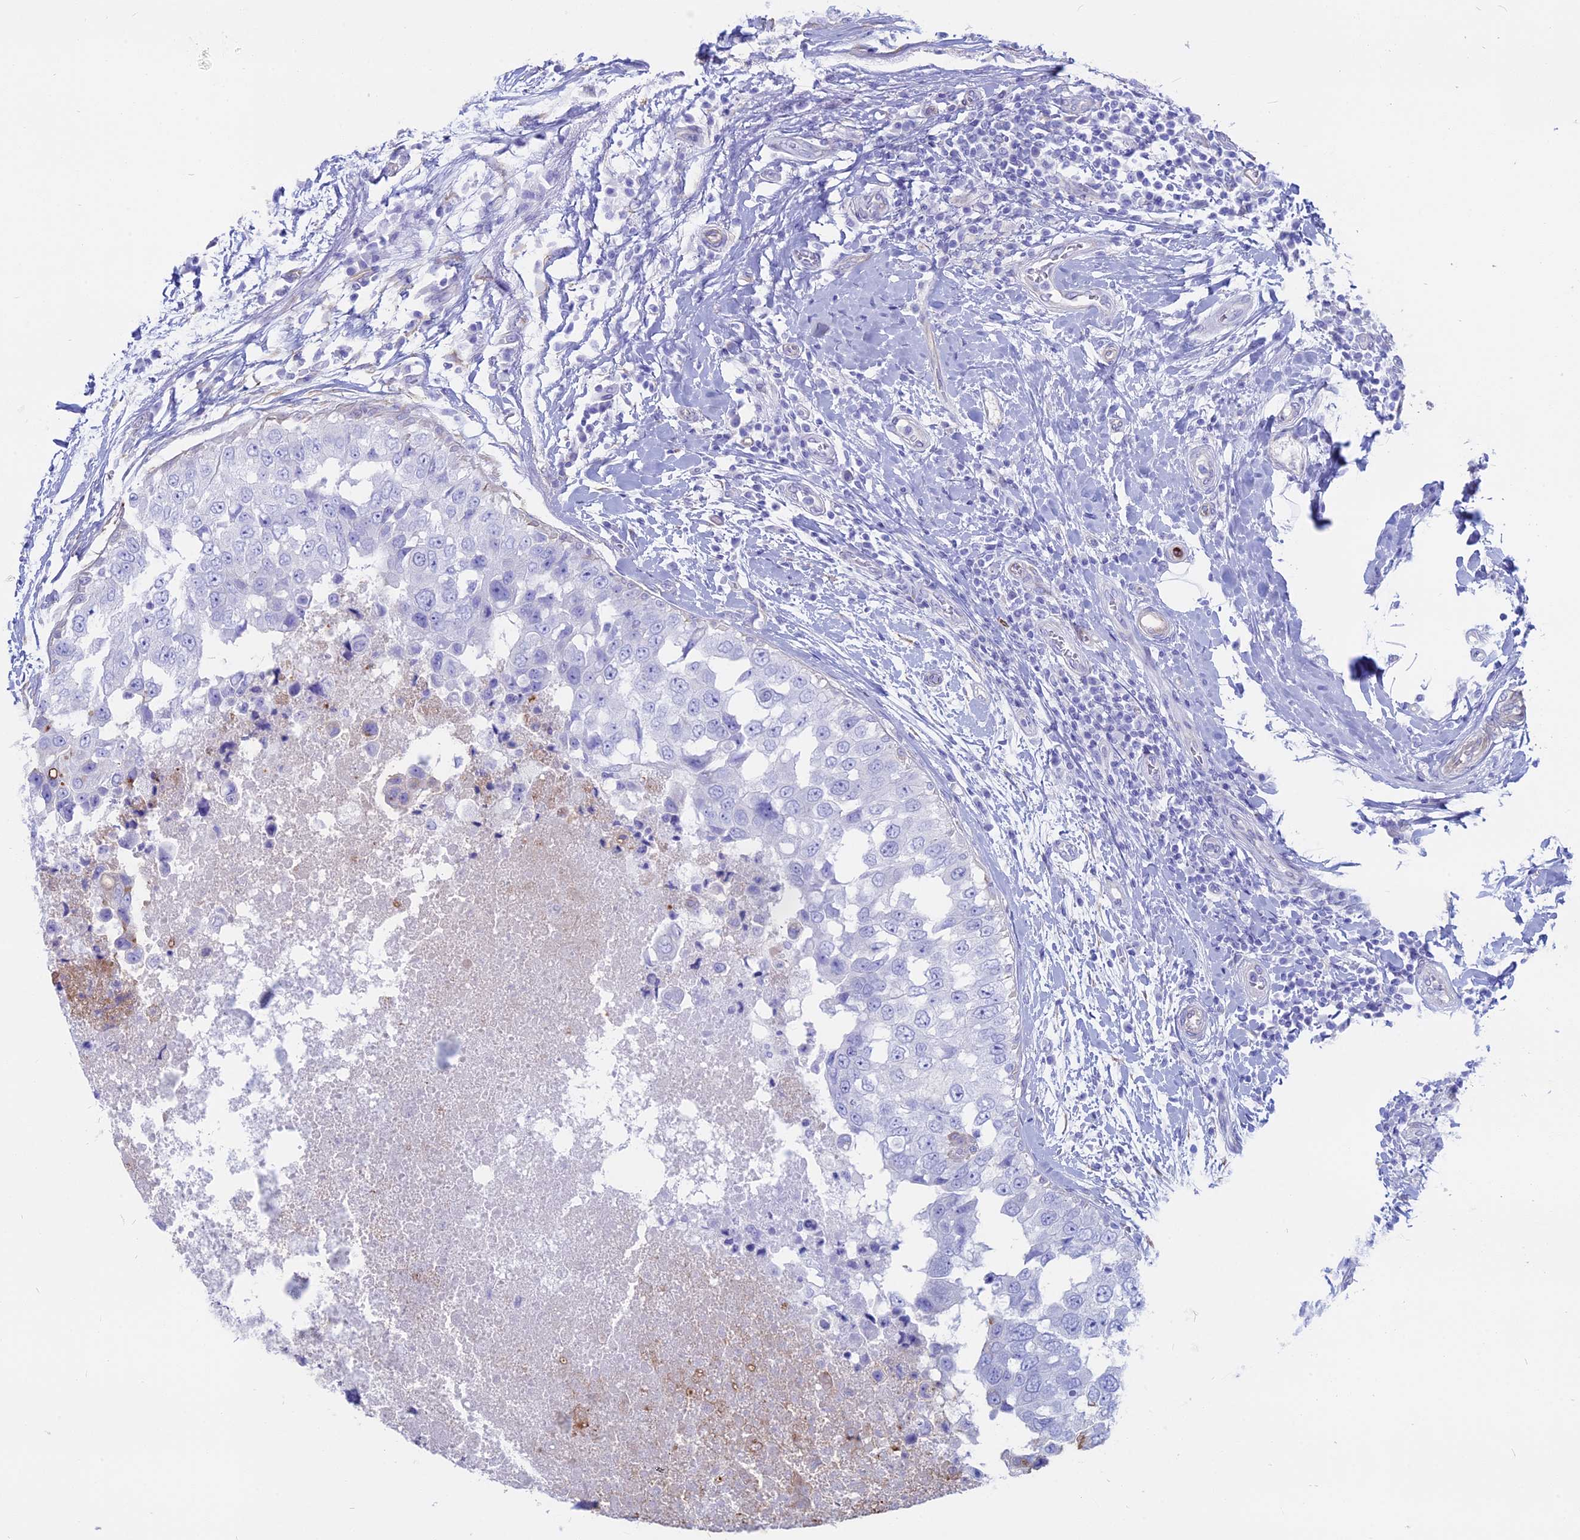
{"staining": {"intensity": "negative", "quantity": "none", "location": "none"}, "tissue": "breast cancer", "cell_type": "Tumor cells", "image_type": "cancer", "snomed": [{"axis": "morphology", "description": "Duct carcinoma"}, {"axis": "topography", "description": "Breast"}], "caption": "Histopathology image shows no protein staining in tumor cells of breast cancer tissue.", "gene": "OR2AE1", "patient": {"sex": "female", "age": 27}}